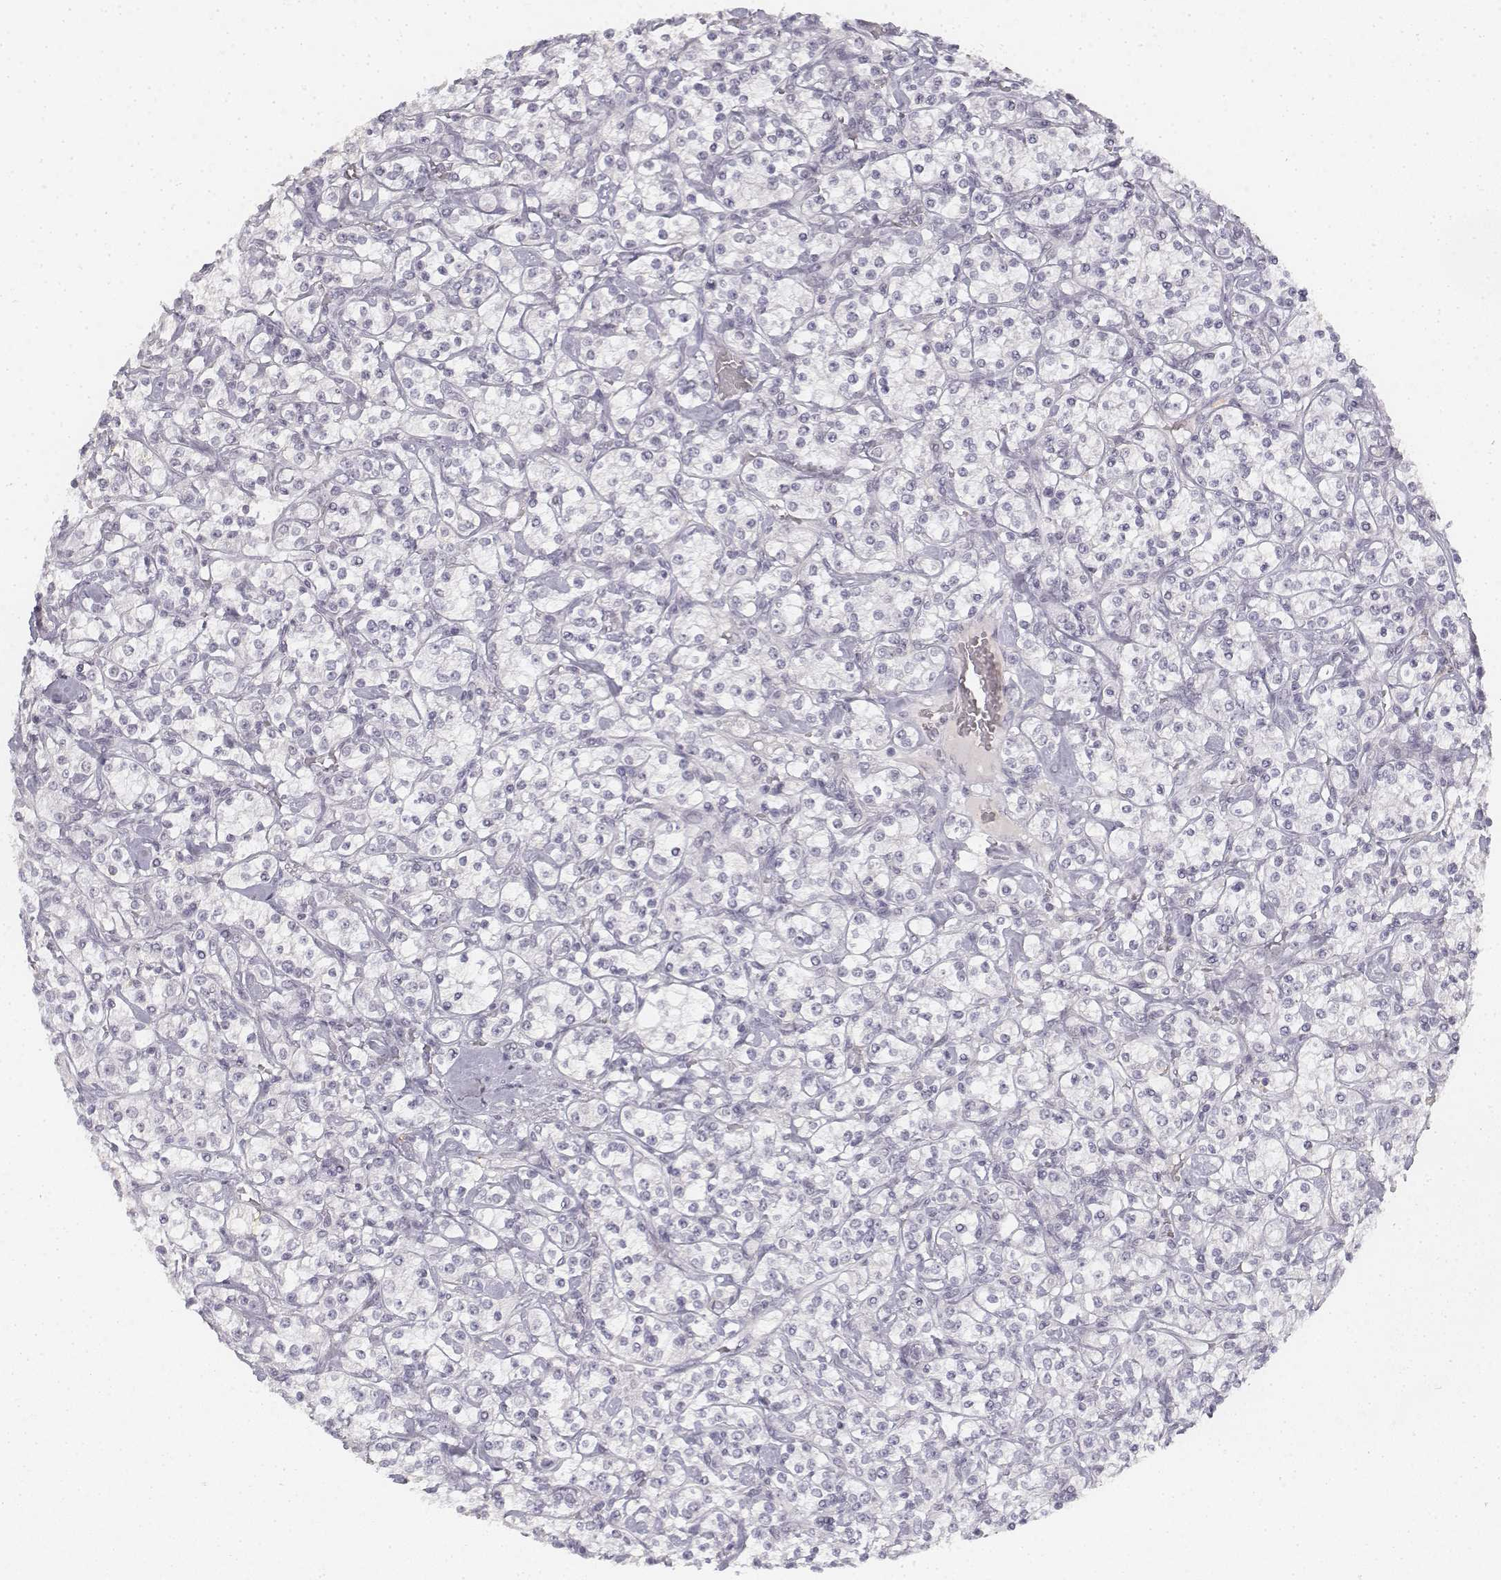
{"staining": {"intensity": "negative", "quantity": "none", "location": "none"}, "tissue": "renal cancer", "cell_type": "Tumor cells", "image_type": "cancer", "snomed": [{"axis": "morphology", "description": "Adenocarcinoma, NOS"}, {"axis": "topography", "description": "Kidney"}], "caption": "An immunohistochemistry (IHC) photomicrograph of adenocarcinoma (renal) is shown. There is no staining in tumor cells of adenocarcinoma (renal).", "gene": "KRT84", "patient": {"sex": "male", "age": 77}}